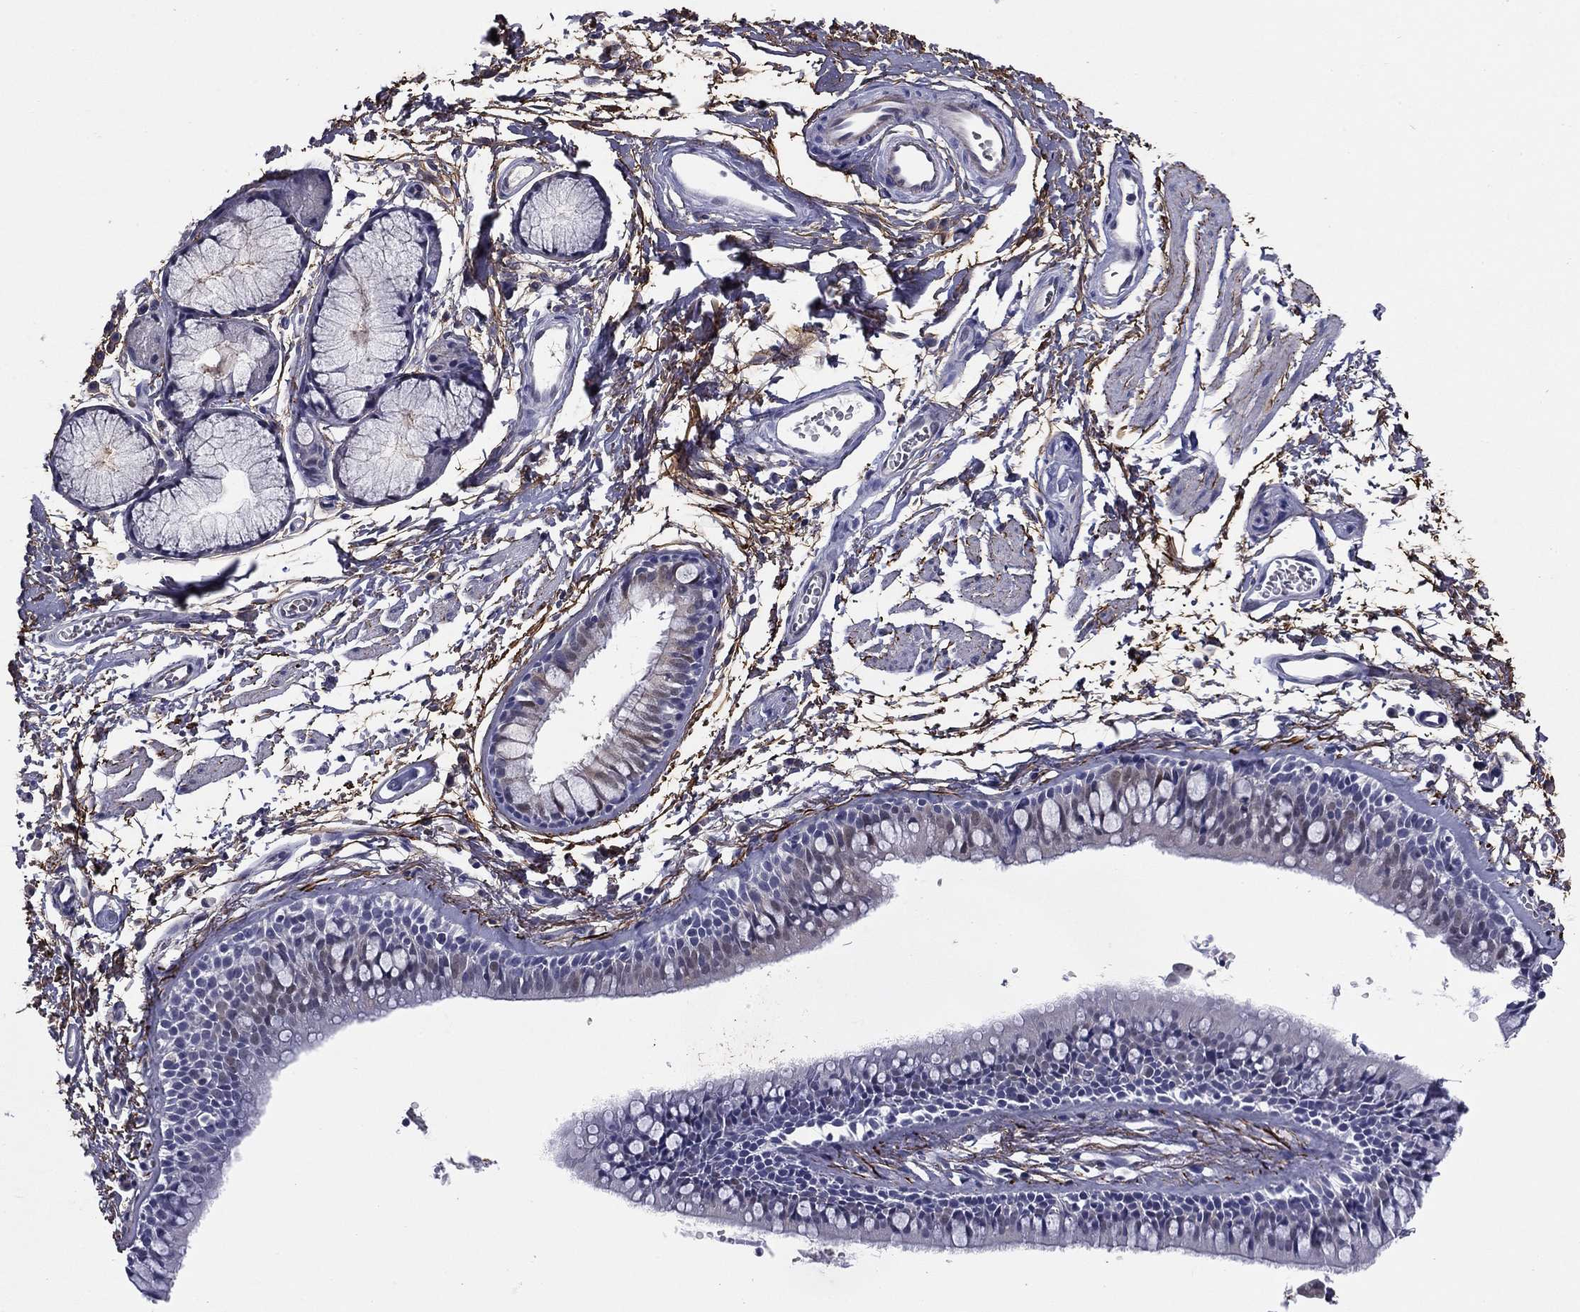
{"staining": {"intensity": "negative", "quantity": "none", "location": "none"}, "tissue": "soft tissue", "cell_type": "Fibroblasts", "image_type": "normal", "snomed": [{"axis": "morphology", "description": "Normal tissue, NOS"}, {"axis": "topography", "description": "Cartilage tissue"}, {"axis": "topography", "description": "Bronchus"}], "caption": "The micrograph displays no significant positivity in fibroblasts of soft tissue. The staining is performed using DAB brown chromogen with nuclei counter-stained in using hematoxylin.", "gene": "REXO5", "patient": {"sex": "female", "age": 79}}